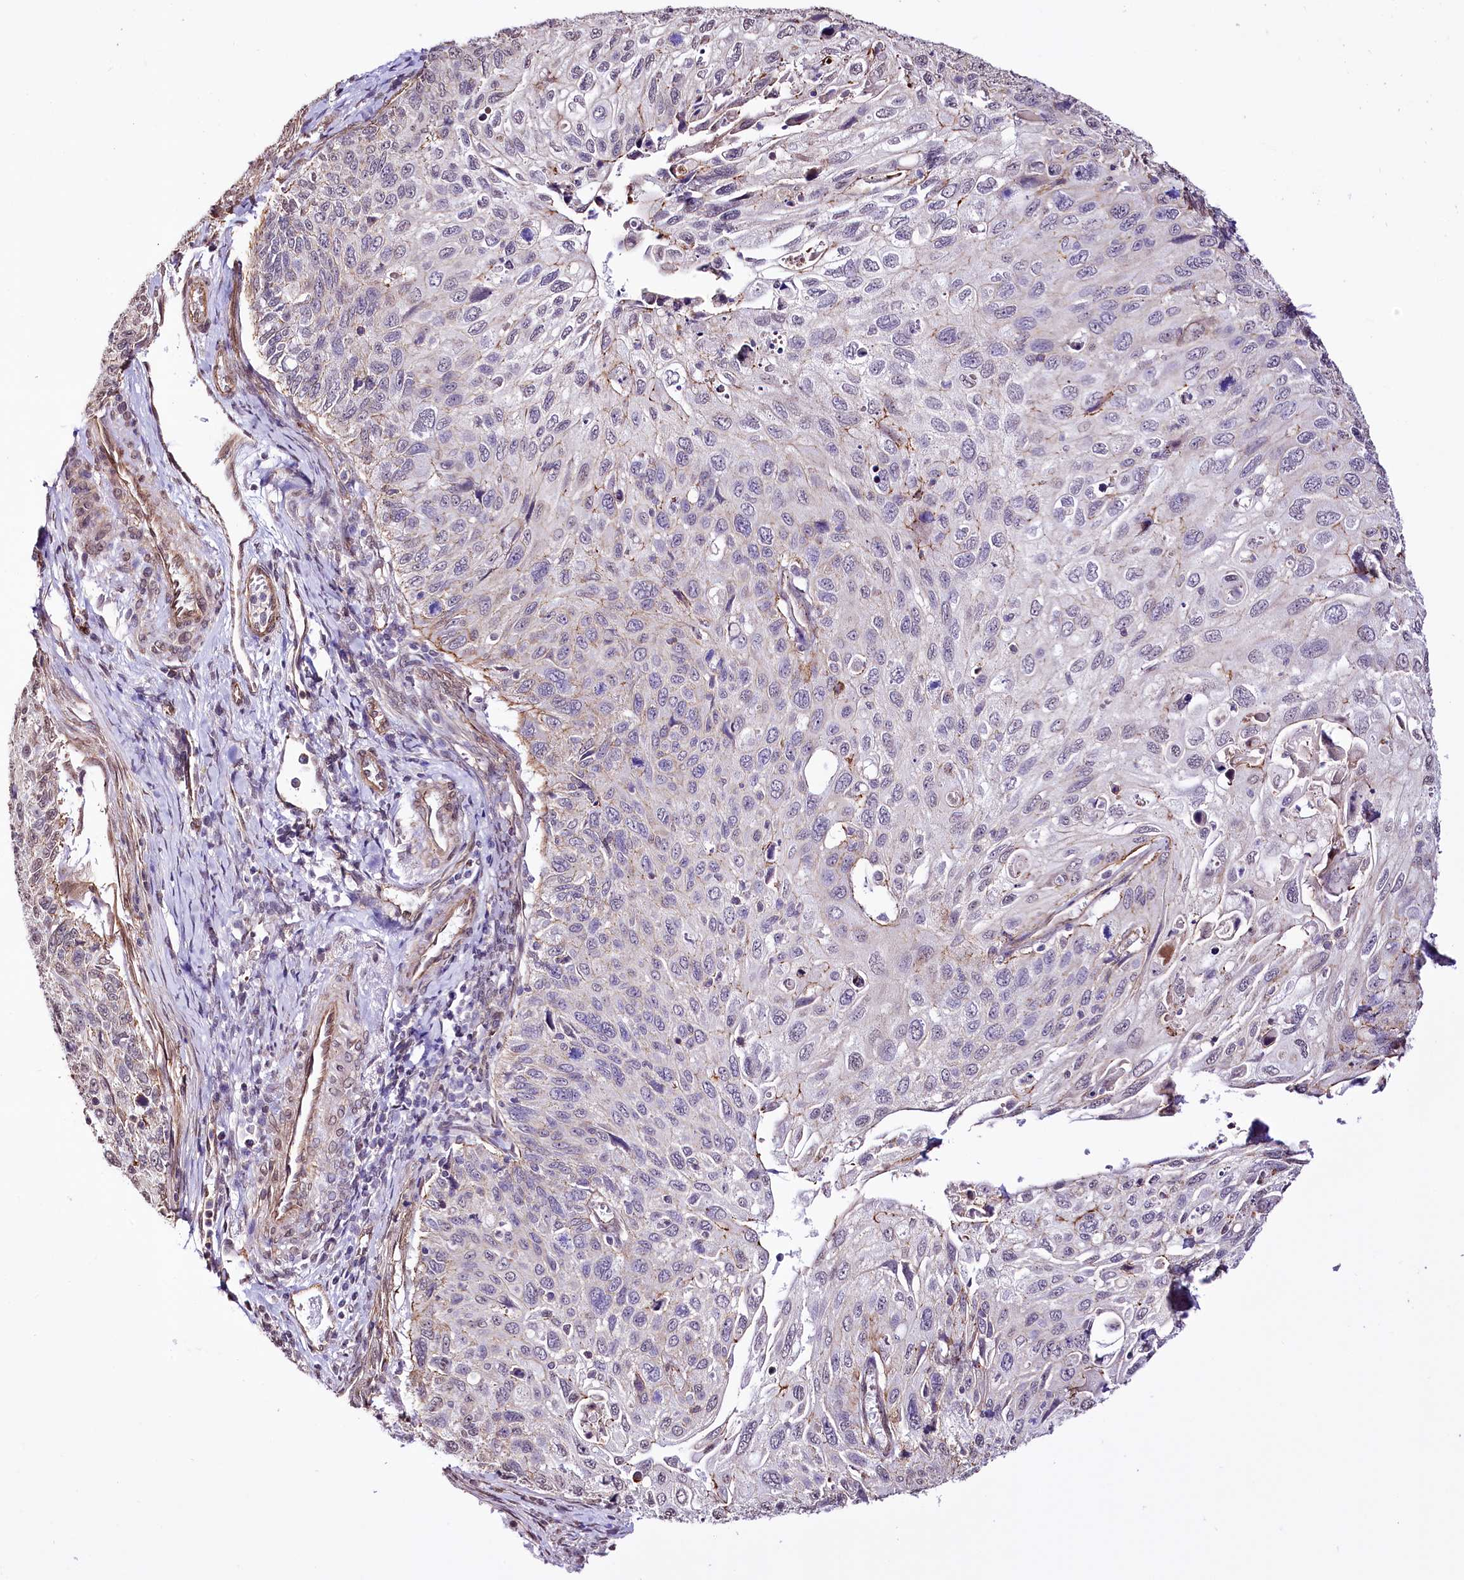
{"staining": {"intensity": "negative", "quantity": "none", "location": "none"}, "tissue": "cervical cancer", "cell_type": "Tumor cells", "image_type": "cancer", "snomed": [{"axis": "morphology", "description": "Squamous cell carcinoma, NOS"}, {"axis": "topography", "description": "Cervix"}], "caption": "This is an IHC photomicrograph of human cervical squamous cell carcinoma. There is no staining in tumor cells.", "gene": "ST7", "patient": {"sex": "female", "age": 70}}